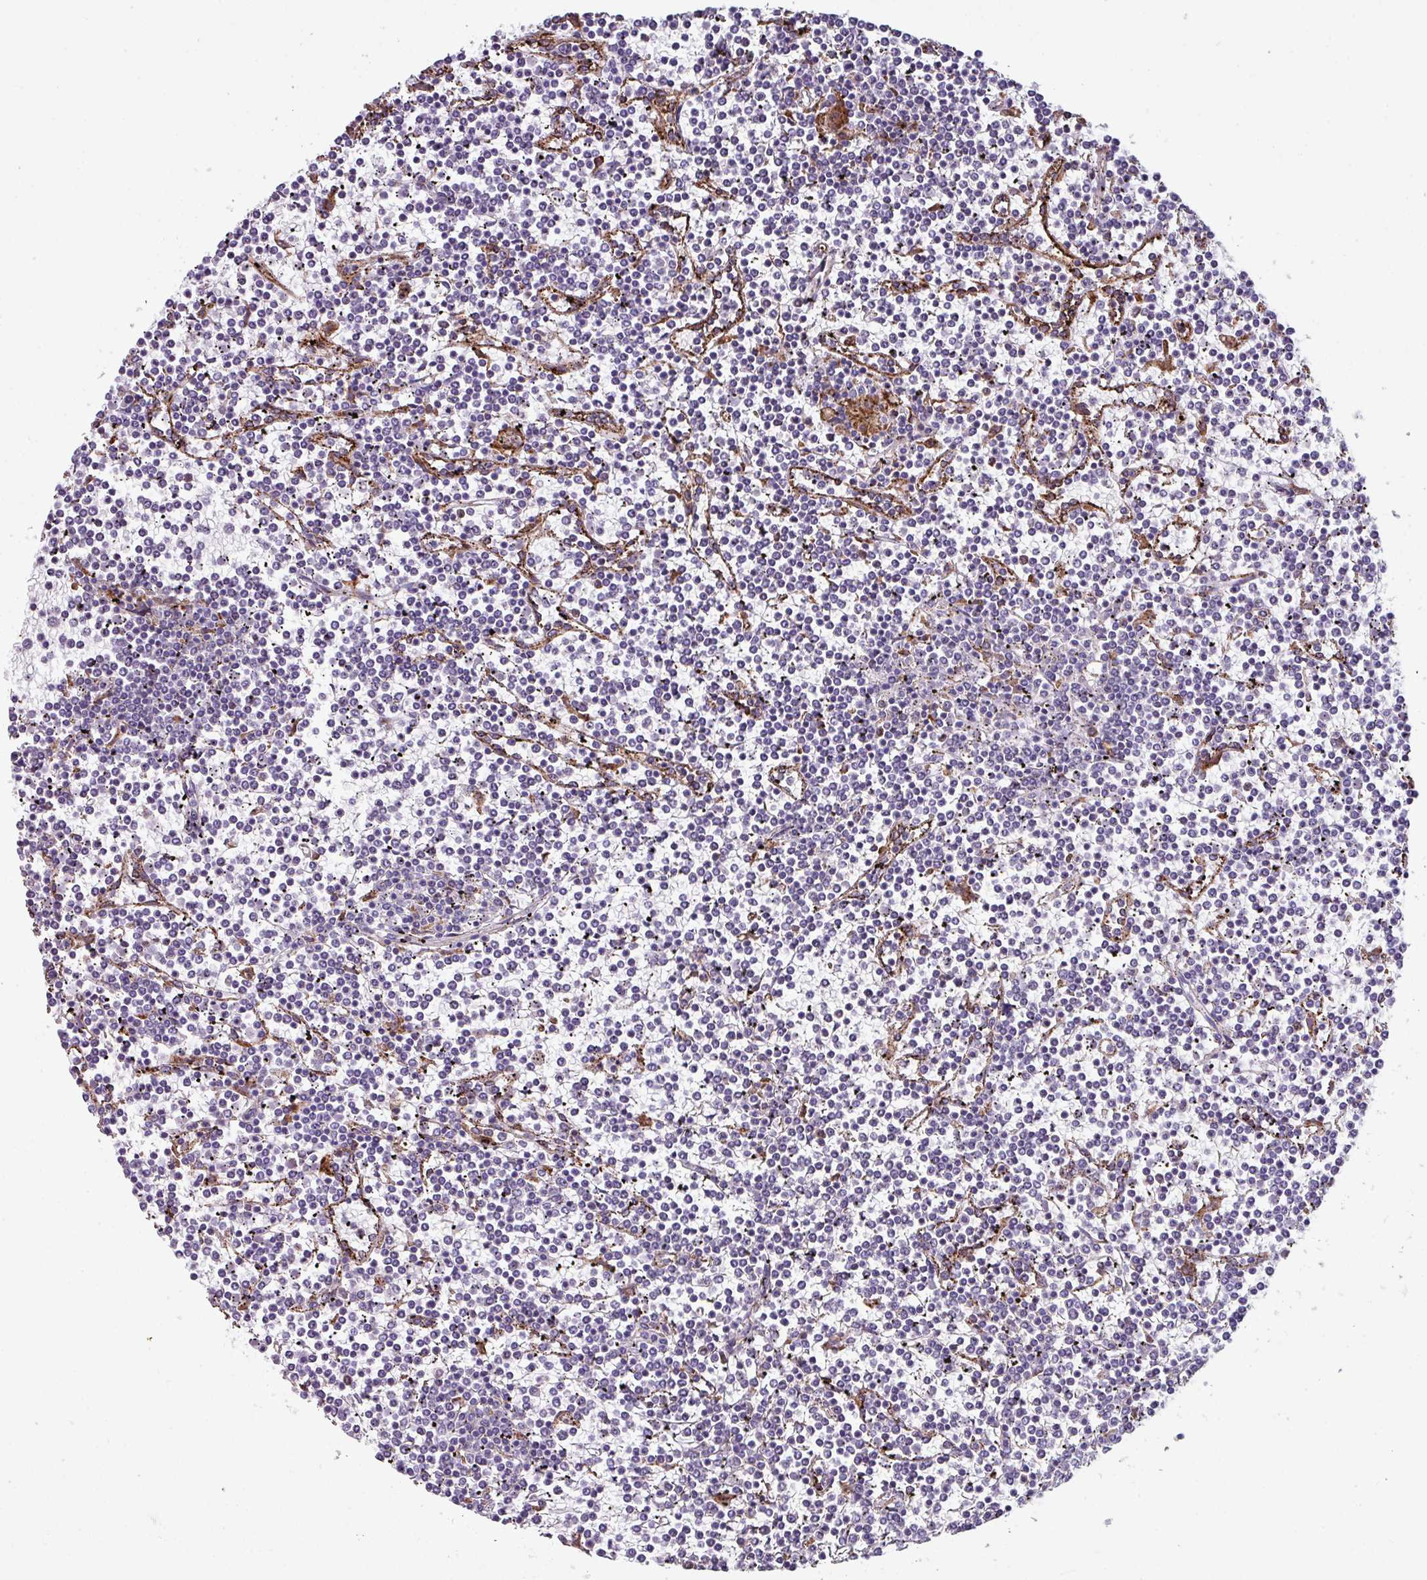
{"staining": {"intensity": "negative", "quantity": "none", "location": "none"}, "tissue": "lymphoma", "cell_type": "Tumor cells", "image_type": "cancer", "snomed": [{"axis": "morphology", "description": "Malignant lymphoma, non-Hodgkin's type, Low grade"}, {"axis": "topography", "description": "Spleen"}], "caption": "Tumor cells are negative for protein expression in human low-grade malignant lymphoma, non-Hodgkin's type.", "gene": "BMS1", "patient": {"sex": "female", "age": 19}}